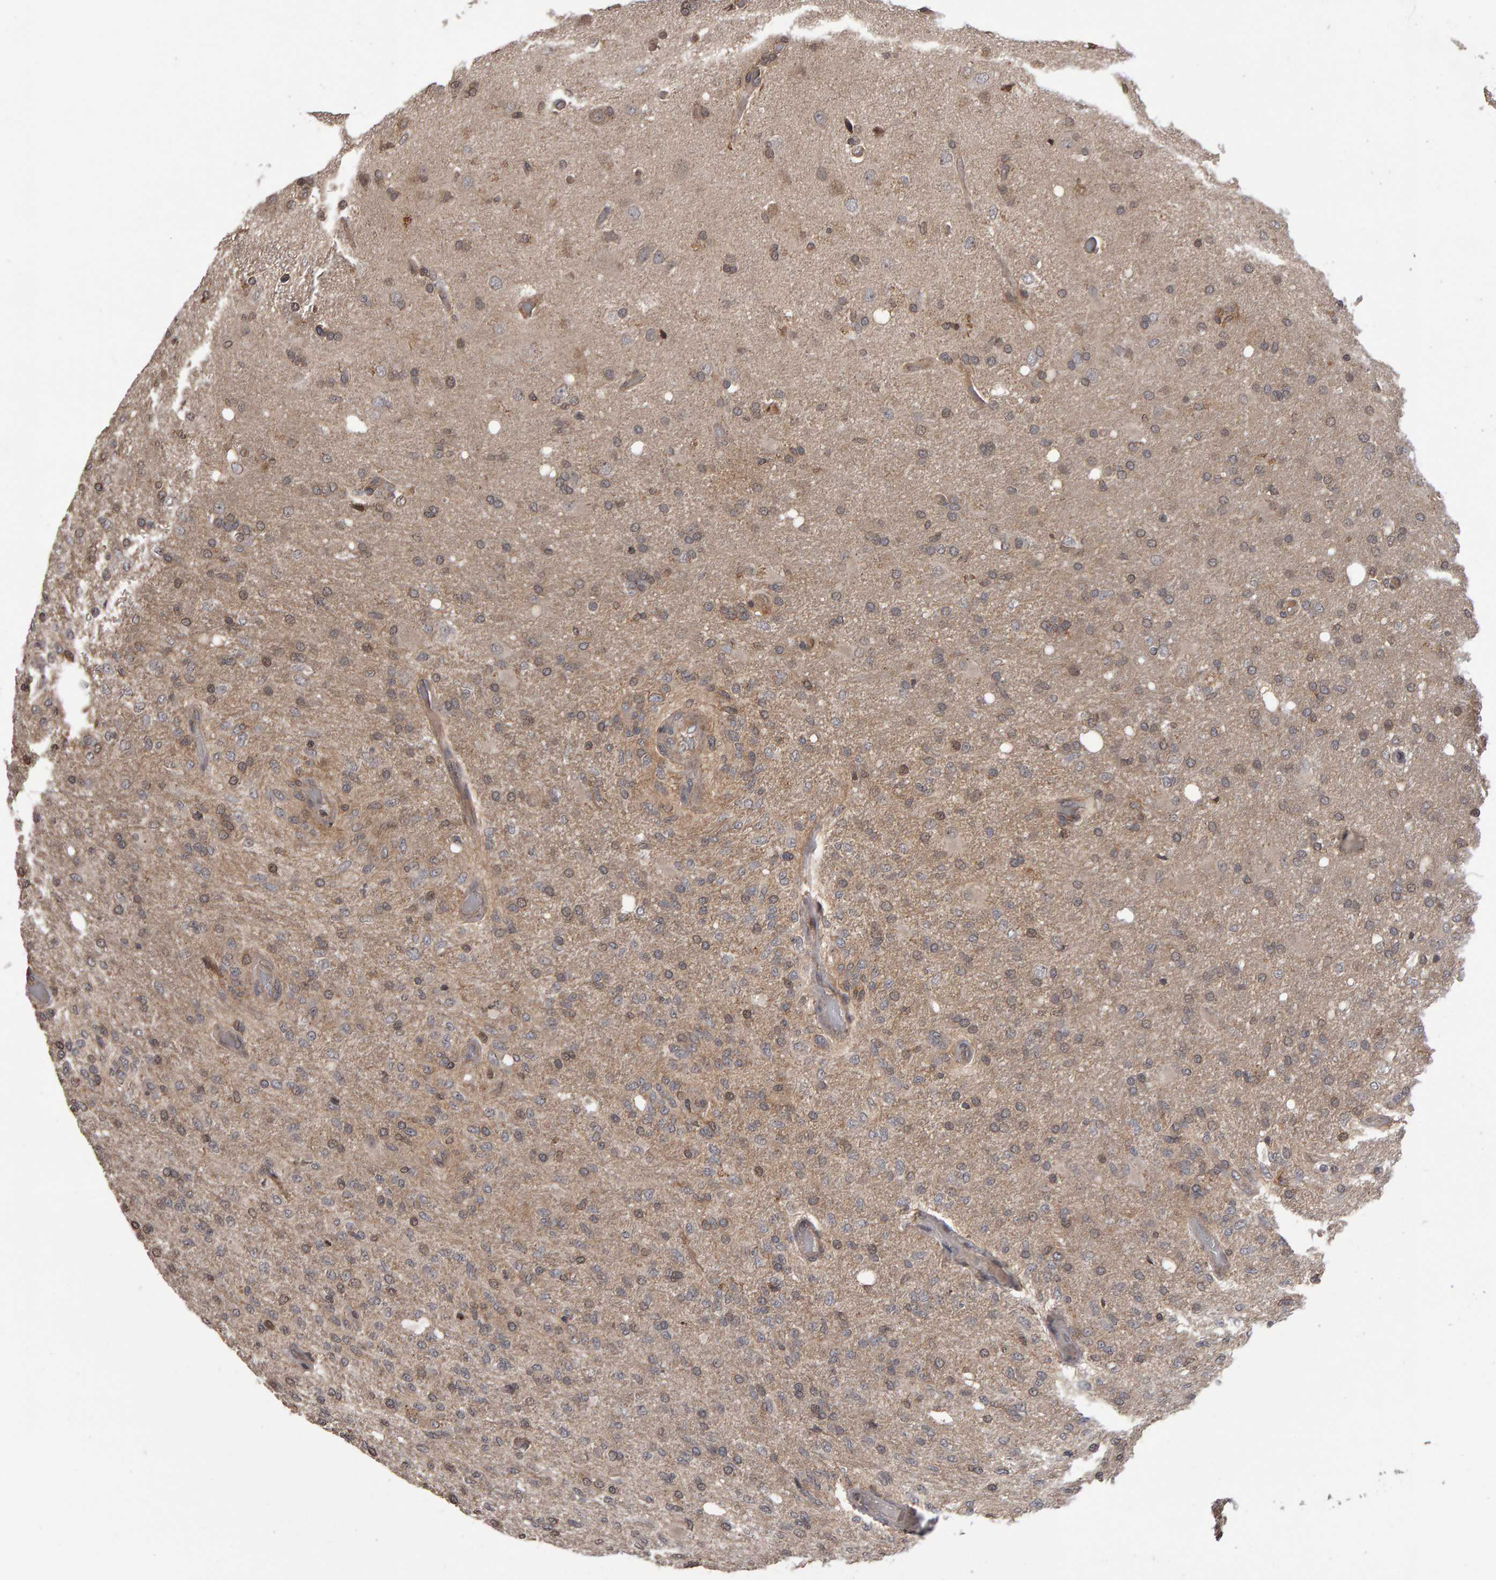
{"staining": {"intensity": "weak", "quantity": ">75%", "location": "cytoplasmic/membranous"}, "tissue": "glioma", "cell_type": "Tumor cells", "image_type": "cancer", "snomed": [{"axis": "morphology", "description": "Normal tissue, NOS"}, {"axis": "morphology", "description": "Glioma, malignant, High grade"}, {"axis": "topography", "description": "Cerebral cortex"}], "caption": "High-magnification brightfield microscopy of glioma stained with DAB (brown) and counterstained with hematoxylin (blue). tumor cells exhibit weak cytoplasmic/membranous staining is seen in about>75% of cells. Using DAB (brown) and hematoxylin (blue) stains, captured at high magnification using brightfield microscopy.", "gene": "SCRIB", "patient": {"sex": "male", "age": 77}}